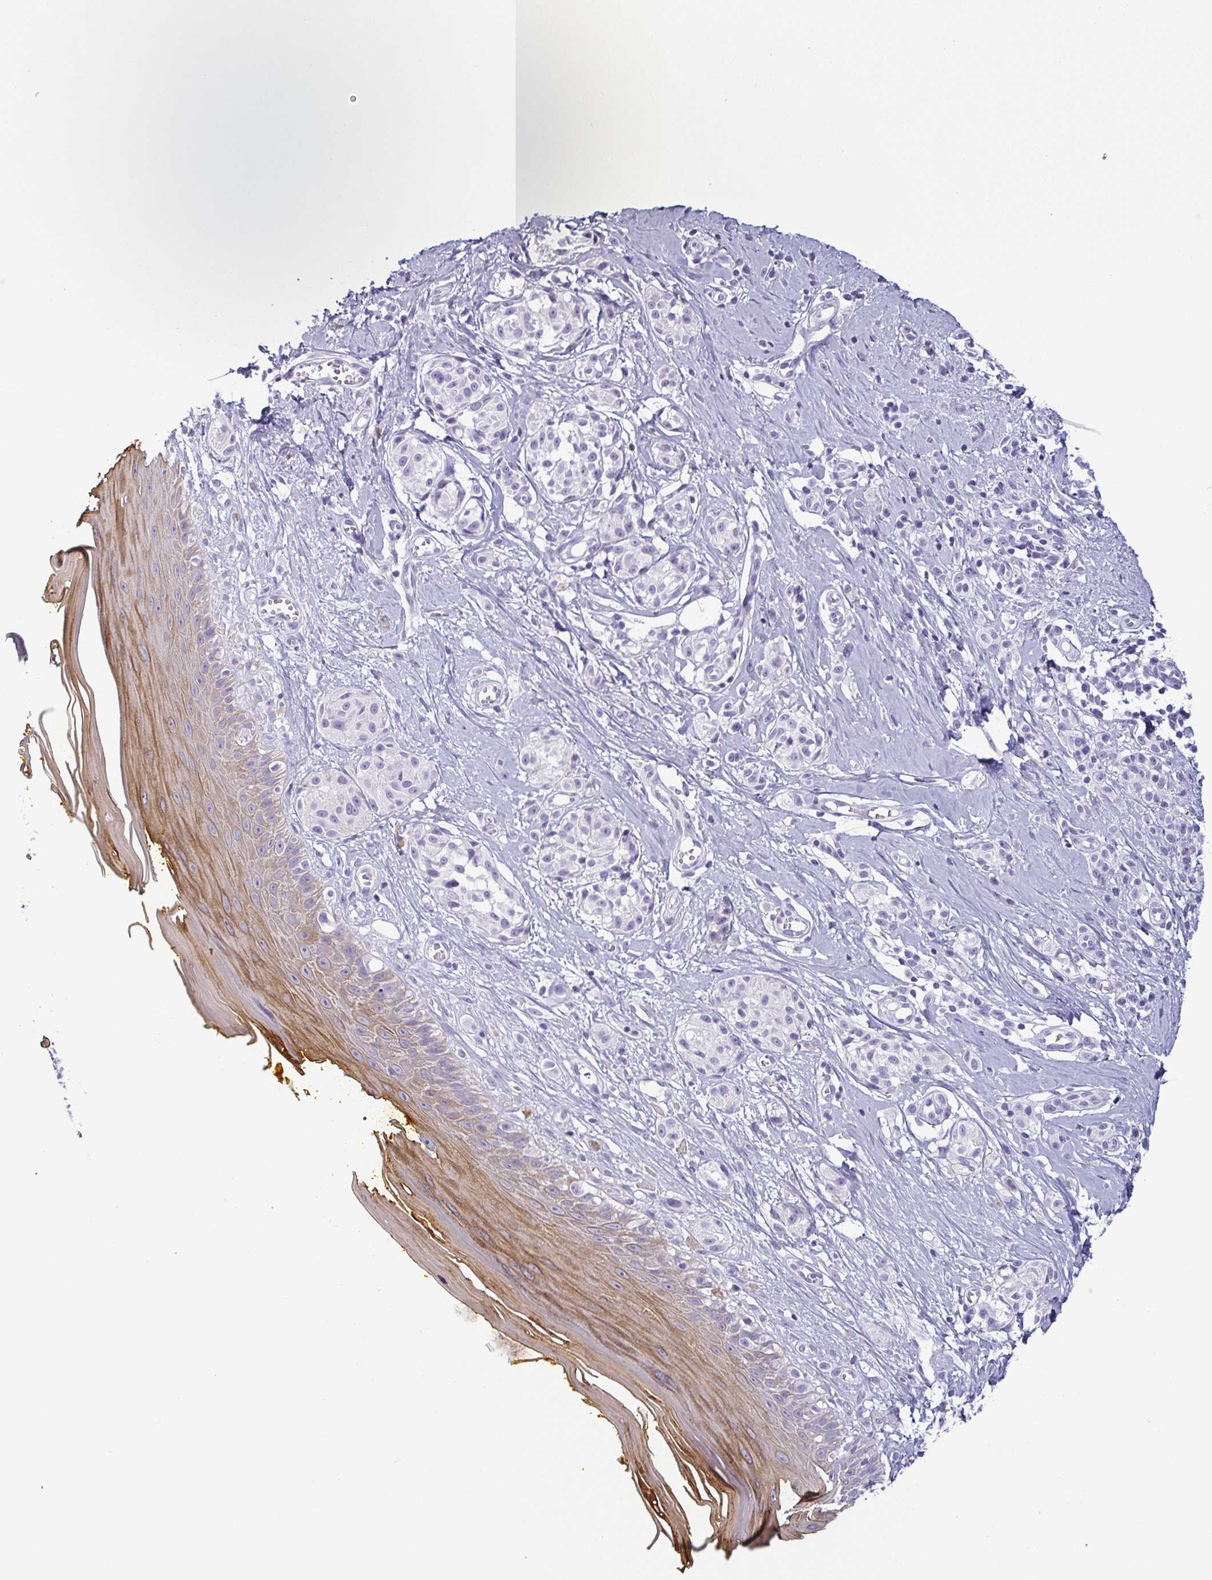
{"staining": {"intensity": "negative", "quantity": "none", "location": "none"}, "tissue": "melanoma", "cell_type": "Tumor cells", "image_type": "cancer", "snomed": [{"axis": "morphology", "description": "Malignant melanoma, NOS"}, {"axis": "topography", "description": "Skin"}], "caption": "Tumor cells show no significant protein staining in malignant melanoma.", "gene": "KRT78", "patient": {"sex": "male", "age": 74}}